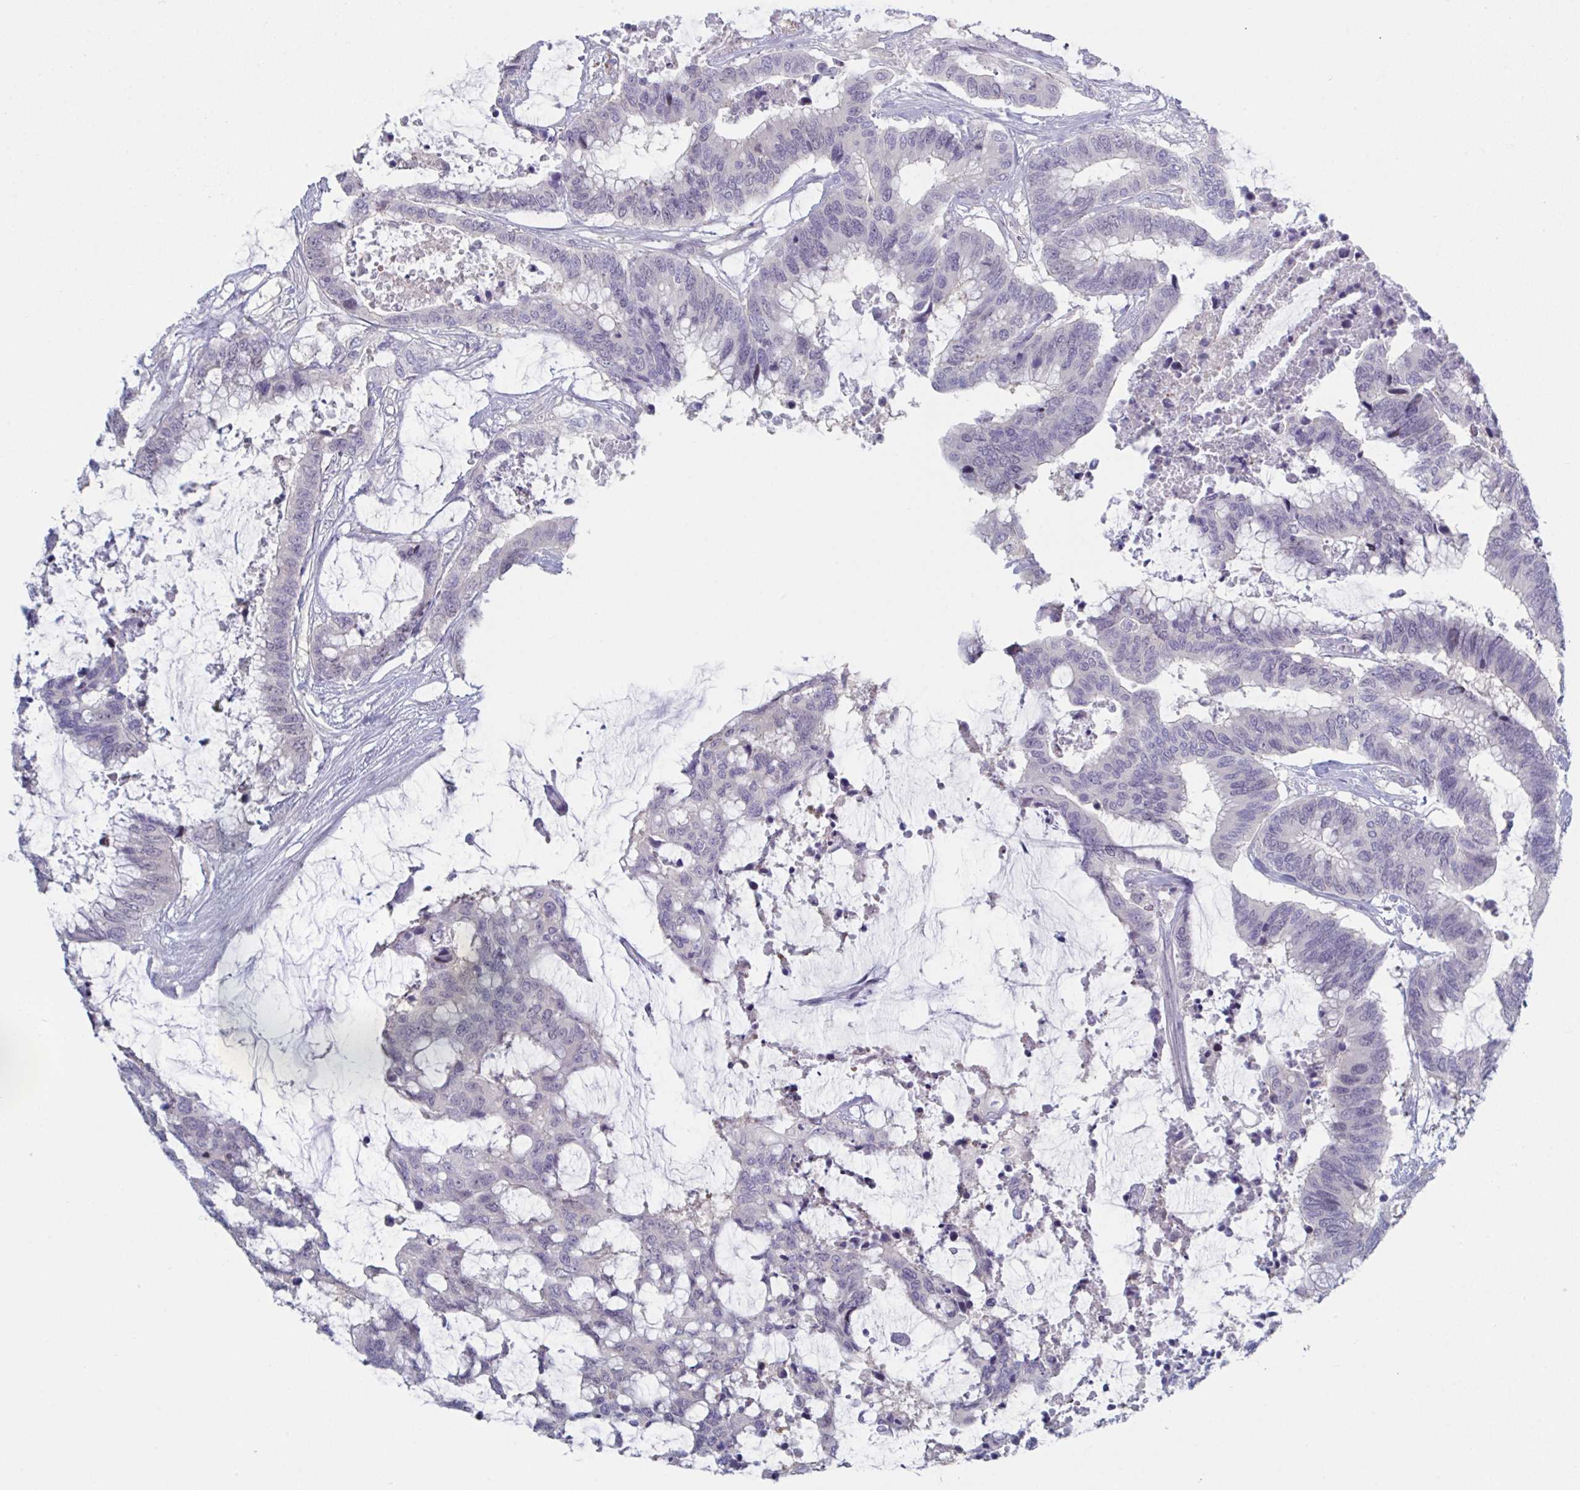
{"staining": {"intensity": "negative", "quantity": "none", "location": "none"}, "tissue": "colorectal cancer", "cell_type": "Tumor cells", "image_type": "cancer", "snomed": [{"axis": "morphology", "description": "Adenocarcinoma, NOS"}, {"axis": "topography", "description": "Rectum"}], "caption": "Colorectal cancer was stained to show a protein in brown. There is no significant expression in tumor cells.", "gene": "STK26", "patient": {"sex": "female", "age": 59}}